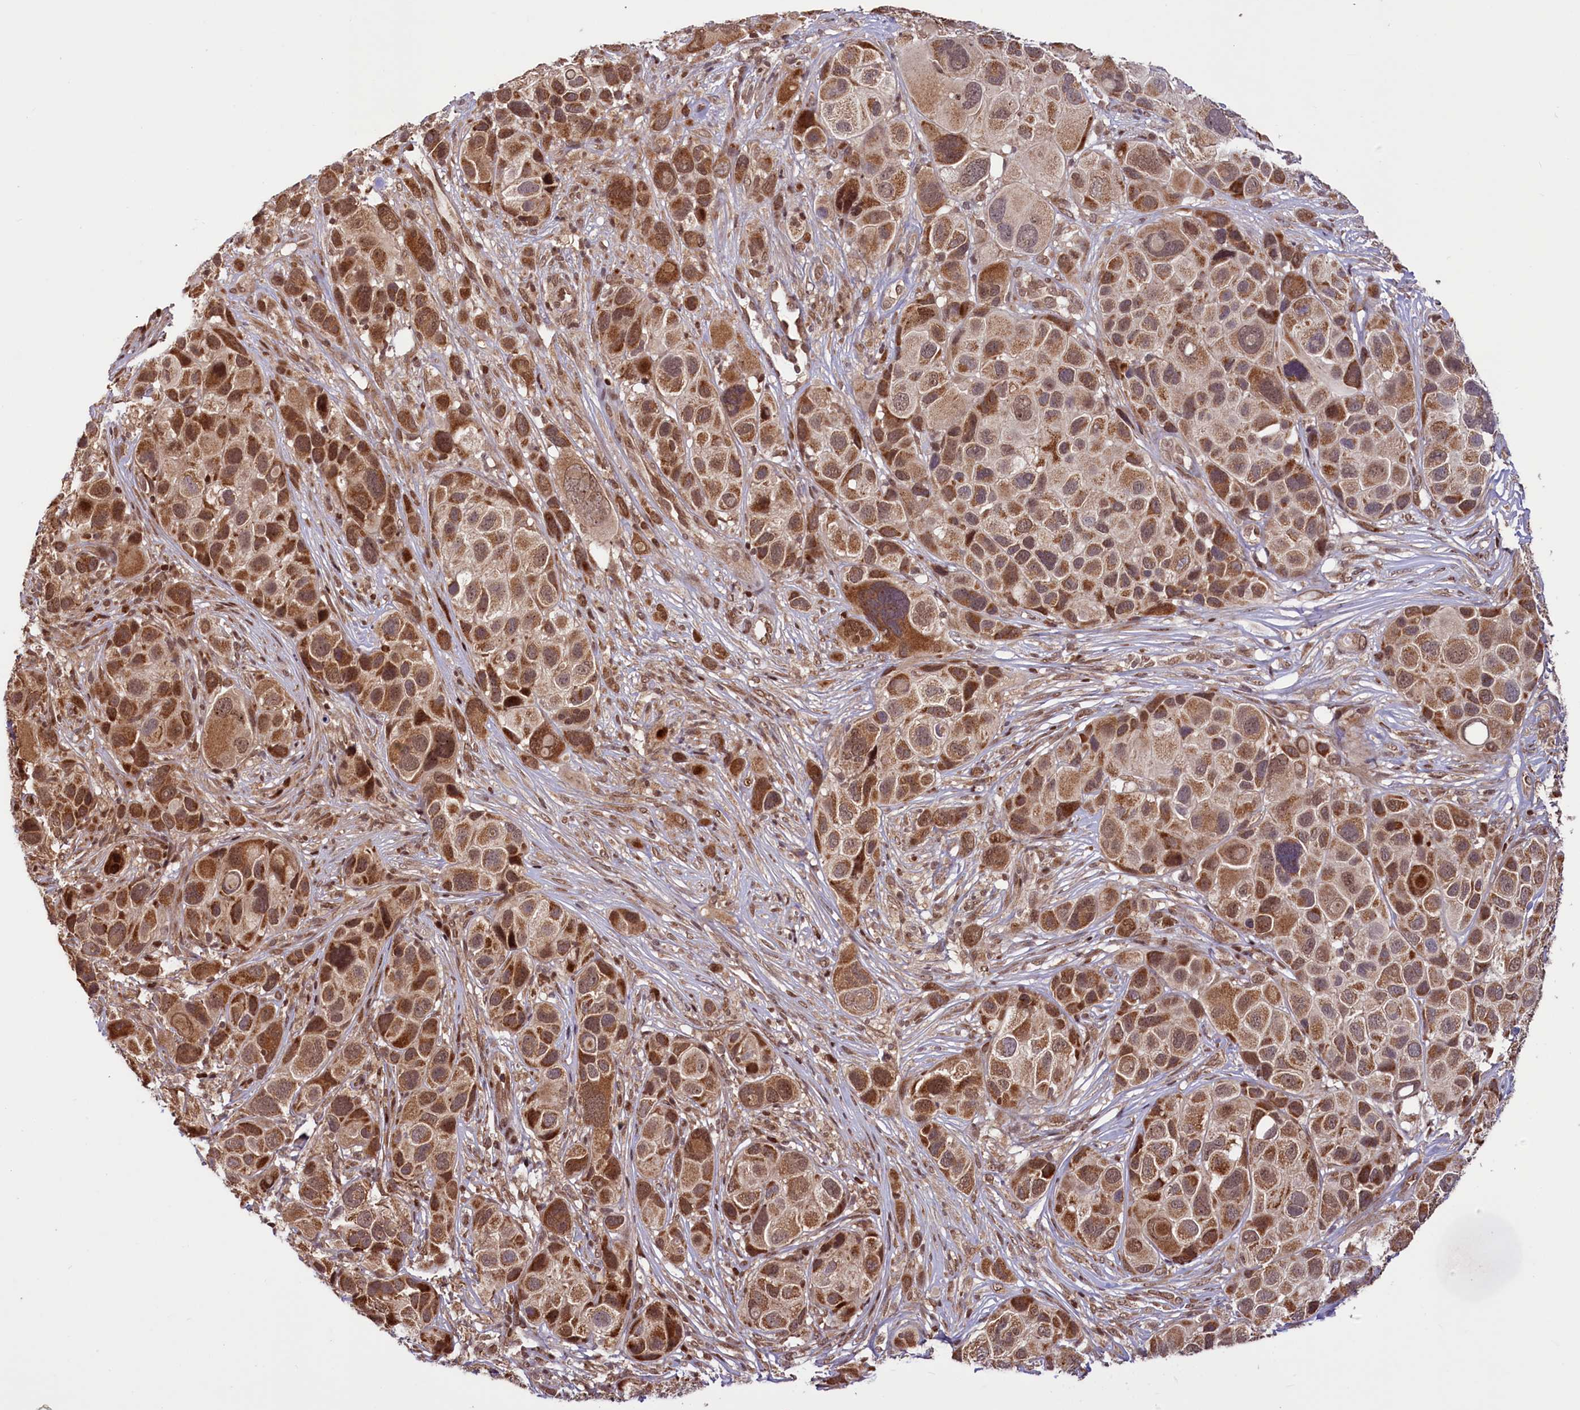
{"staining": {"intensity": "strong", "quantity": ">75%", "location": "cytoplasmic/membranous,nuclear"}, "tissue": "melanoma", "cell_type": "Tumor cells", "image_type": "cancer", "snomed": [{"axis": "morphology", "description": "Malignant melanoma, NOS"}, {"axis": "topography", "description": "Skin of trunk"}], "caption": "A brown stain shows strong cytoplasmic/membranous and nuclear staining of a protein in malignant melanoma tumor cells.", "gene": "PHC3", "patient": {"sex": "male", "age": 71}}